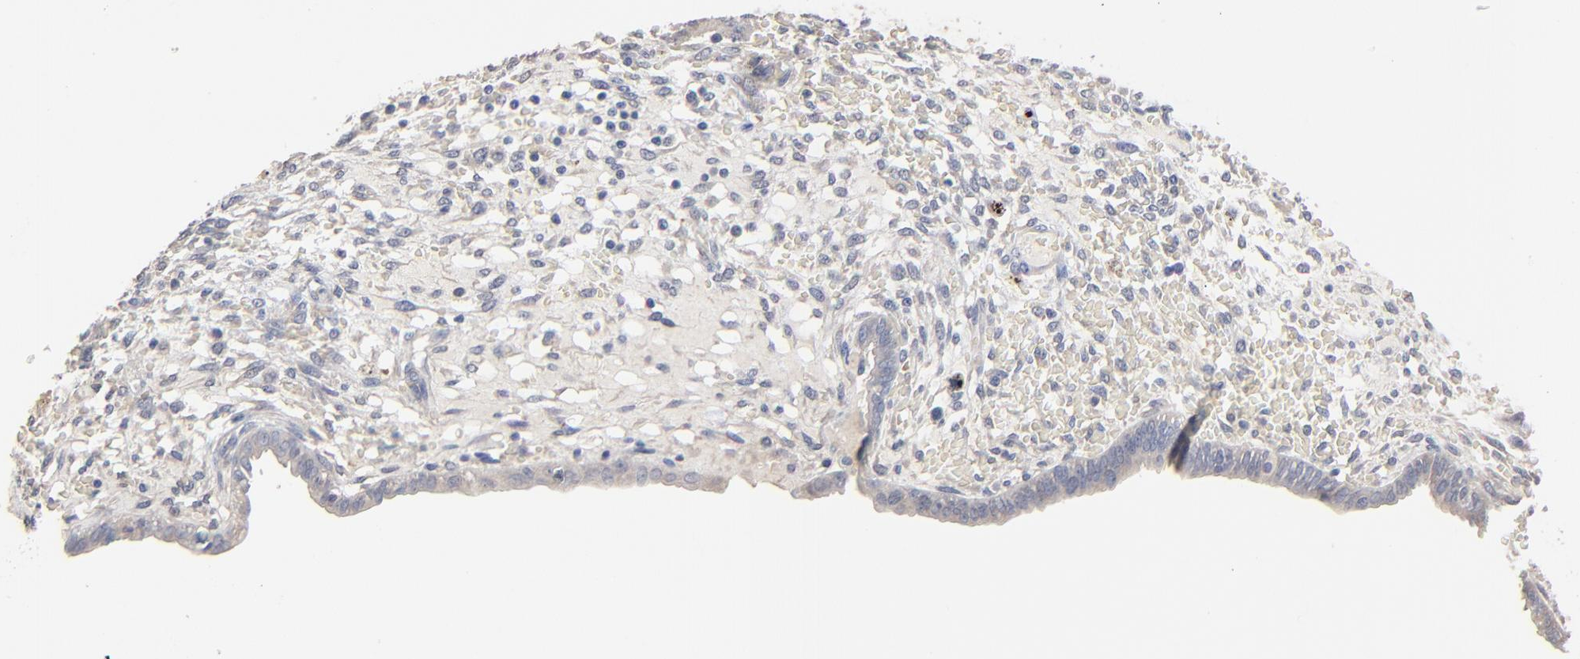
{"staining": {"intensity": "negative", "quantity": "none", "location": "none"}, "tissue": "endometrium", "cell_type": "Cells in endometrial stroma", "image_type": "normal", "snomed": [{"axis": "morphology", "description": "Normal tissue, NOS"}, {"axis": "topography", "description": "Endometrium"}], "caption": "This histopathology image is of unremarkable endometrium stained with immunohistochemistry (IHC) to label a protein in brown with the nuclei are counter-stained blue. There is no expression in cells in endometrial stroma. (DAB IHC with hematoxylin counter stain).", "gene": "FANCB", "patient": {"sex": "female", "age": 42}}